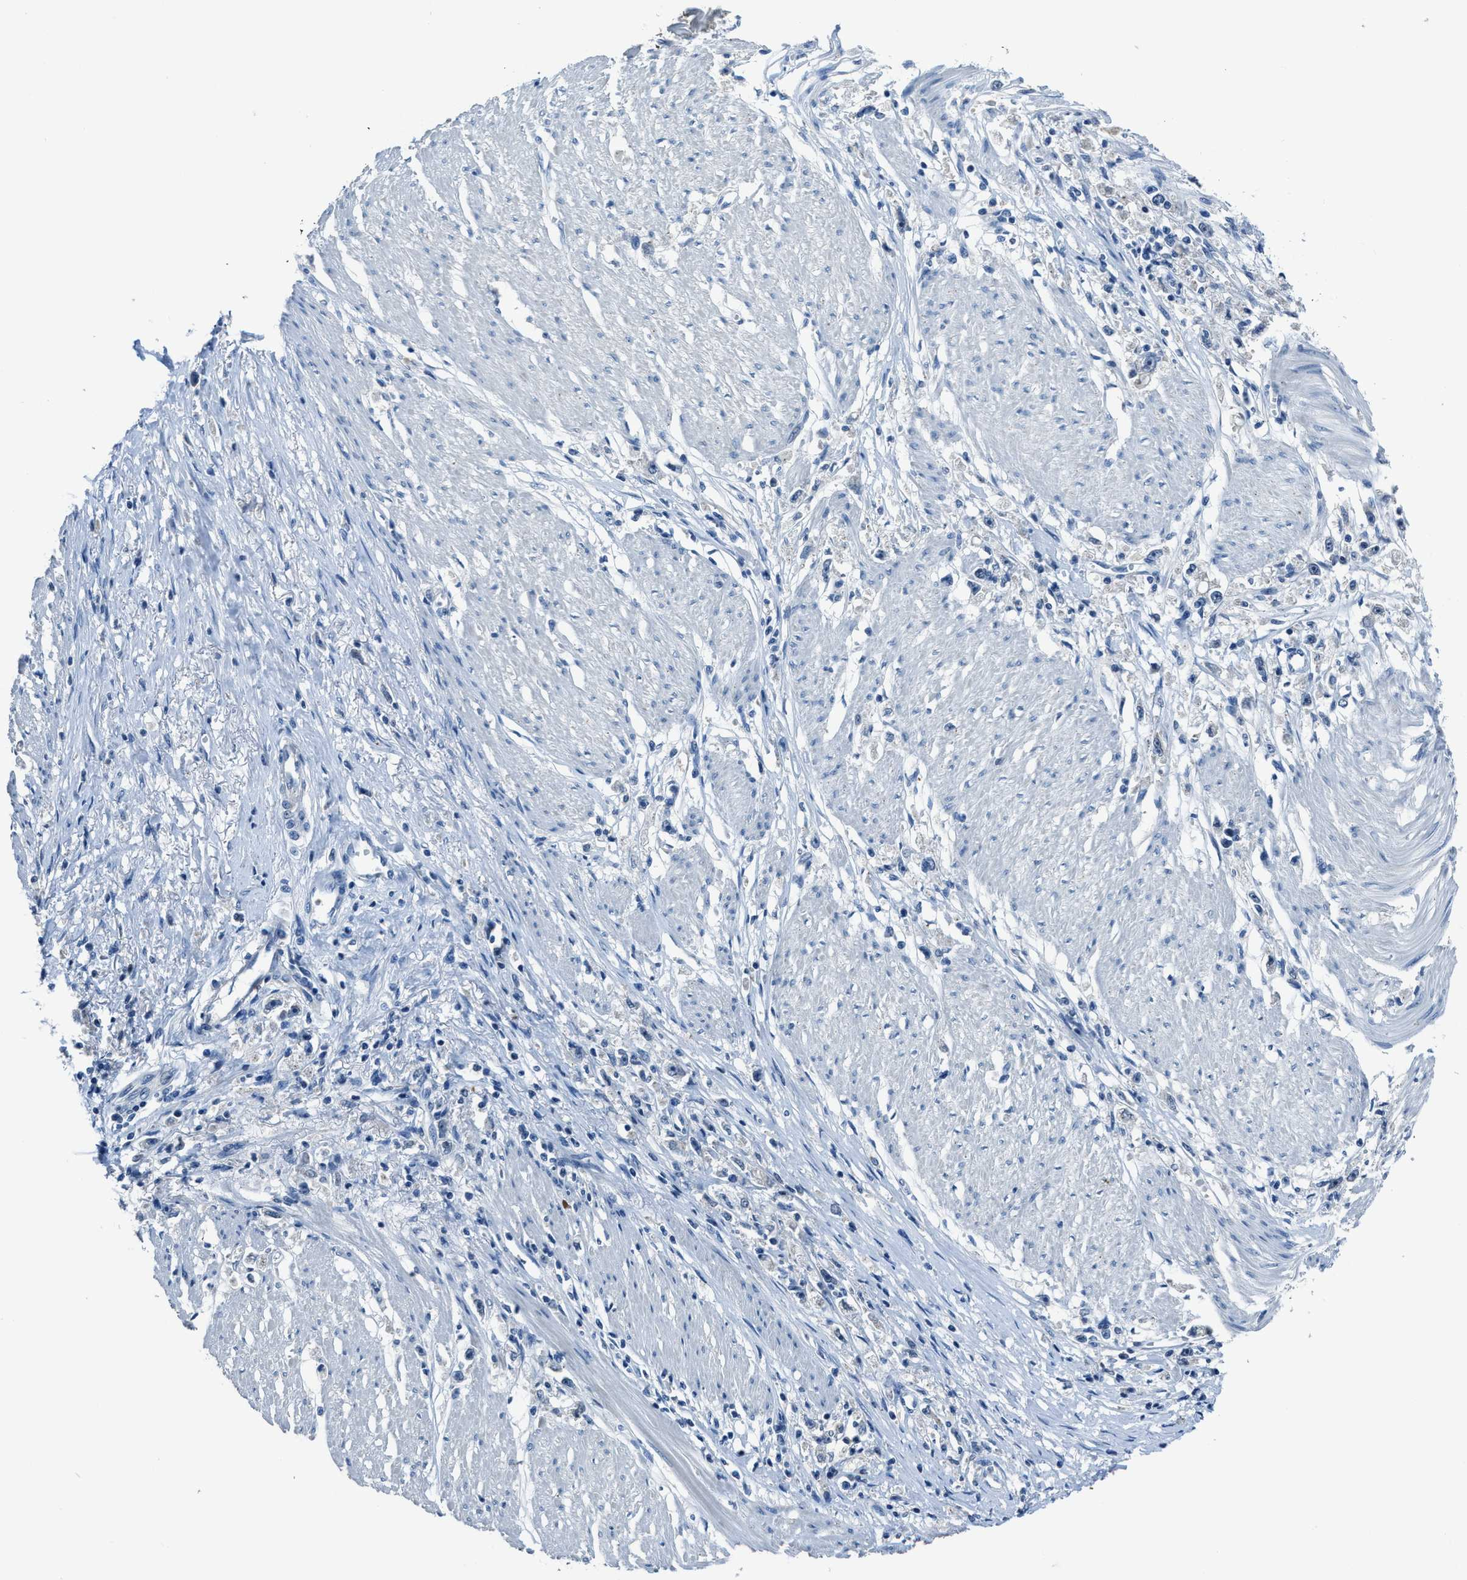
{"staining": {"intensity": "negative", "quantity": "none", "location": "none"}, "tissue": "stomach cancer", "cell_type": "Tumor cells", "image_type": "cancer", "snomed": [{"axis": "morphology", "description": "Adenocarcinoma, NOS"}, {"axis": "topography", "description": "Stomach"}], "caption": "Immunohistochemistry micrograph of neoplastic tissue: stomach cancer stained with DAB (3,3'-diaminobenzidine) reveals no significant protein expression in tumor cells.", "gene": "DUSP19", "patient": {"sex": "female", "age": 59}}